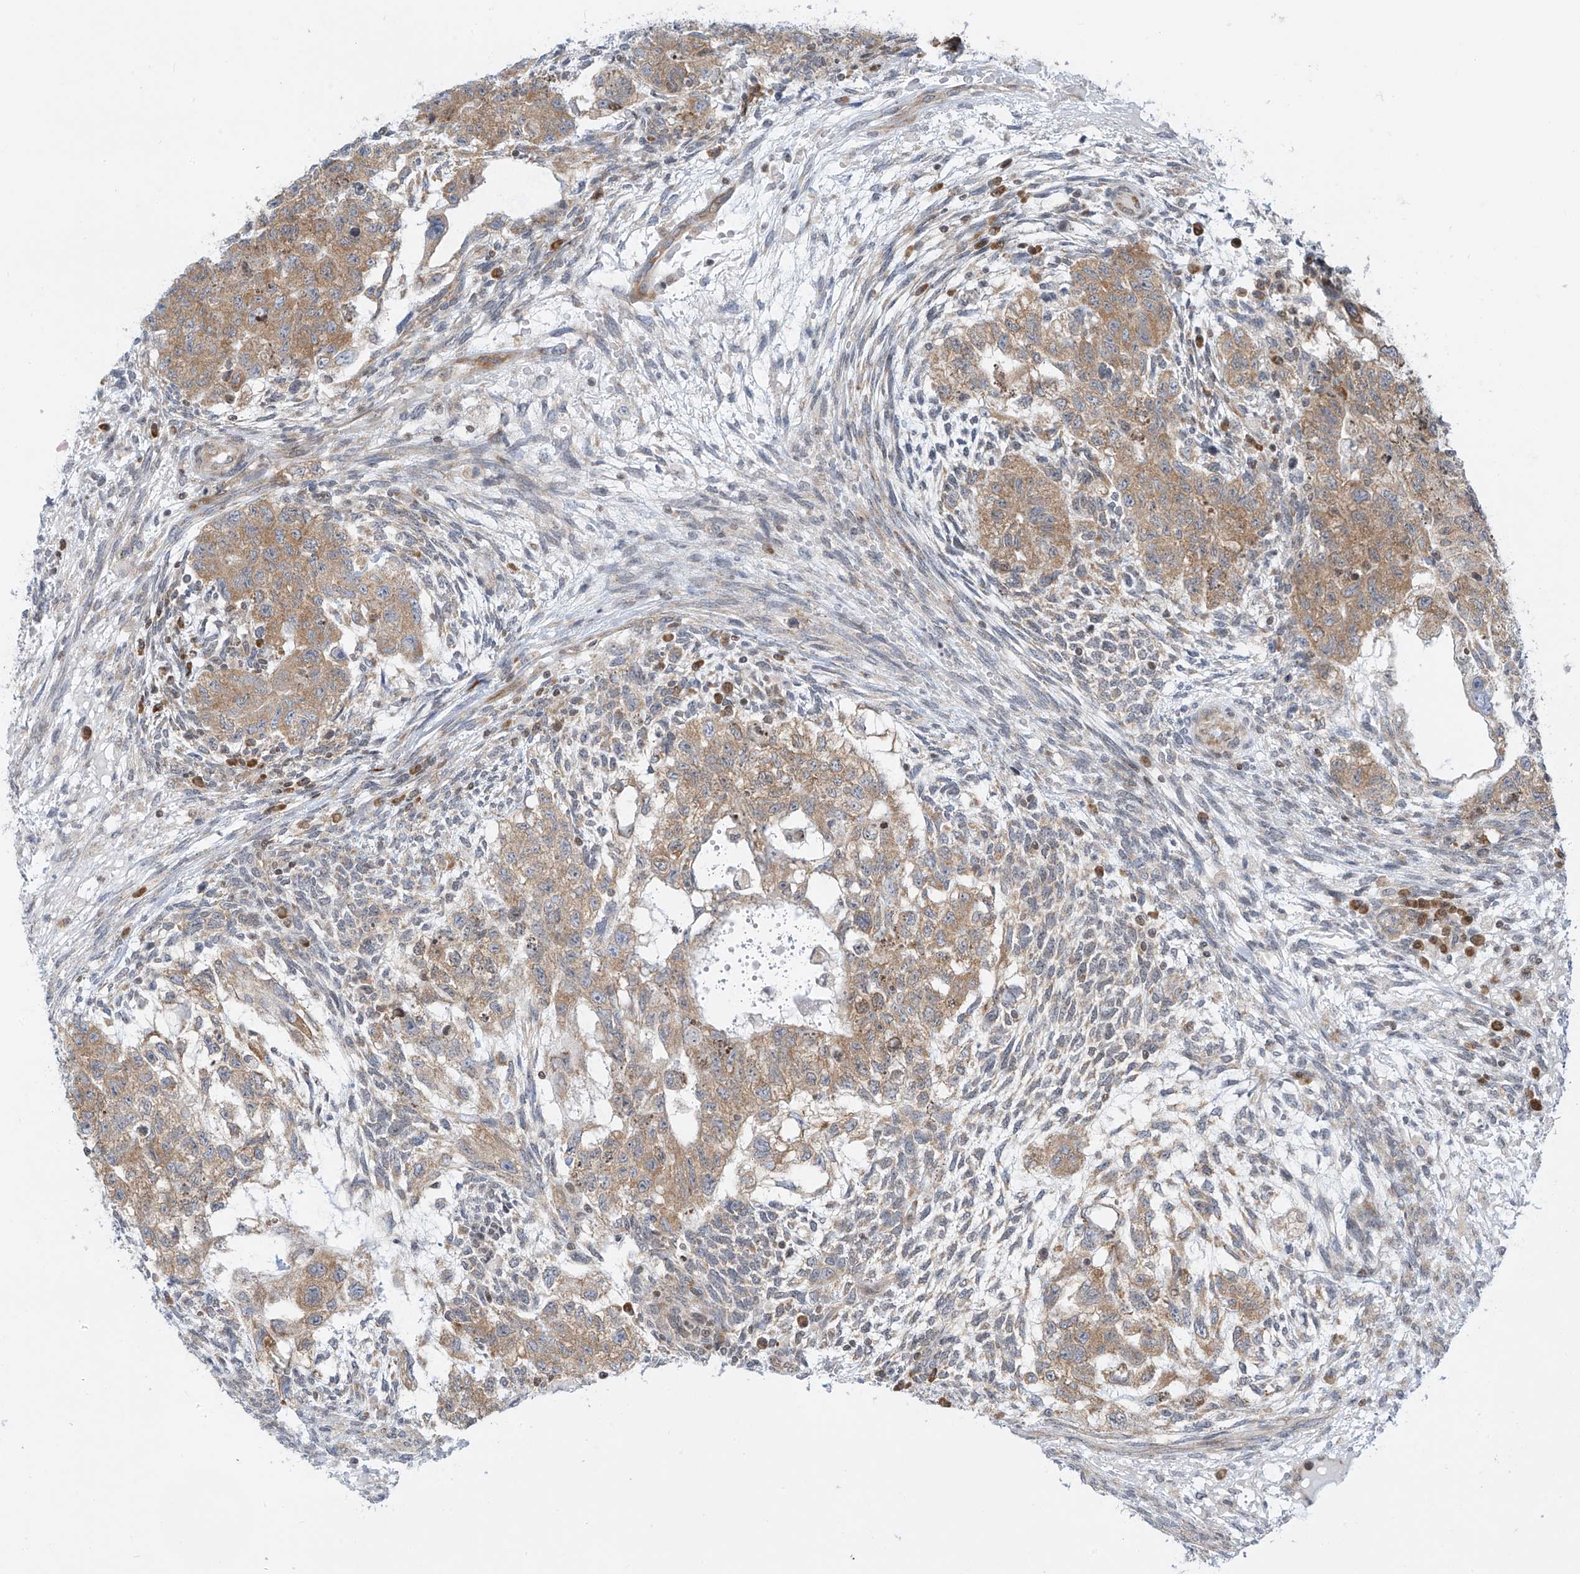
{"staining": {"intensity": "moderate", "quantity": ">75%", "location": "cytoplasmic/membranous"}, "tissue": "testis cancer", "cell_type": "Tumor cells", "image_type": "cancer", "snomed": [{"axis": "morphology", "description": "Normal tissue, NOS"}, {"axis": "morphology", "description": "Carcinoma, Embryonal, NOS"}, {"axis": "topography", "description": "Testis"}], "caption": "Immunohistochemical staining of human testis cancer demonstrates moderate cytoplasmic/membranous protein staining in about >75% of tumor cells.", "gene": "EDF1", "patient": {"sex": "male", "age": 36}}